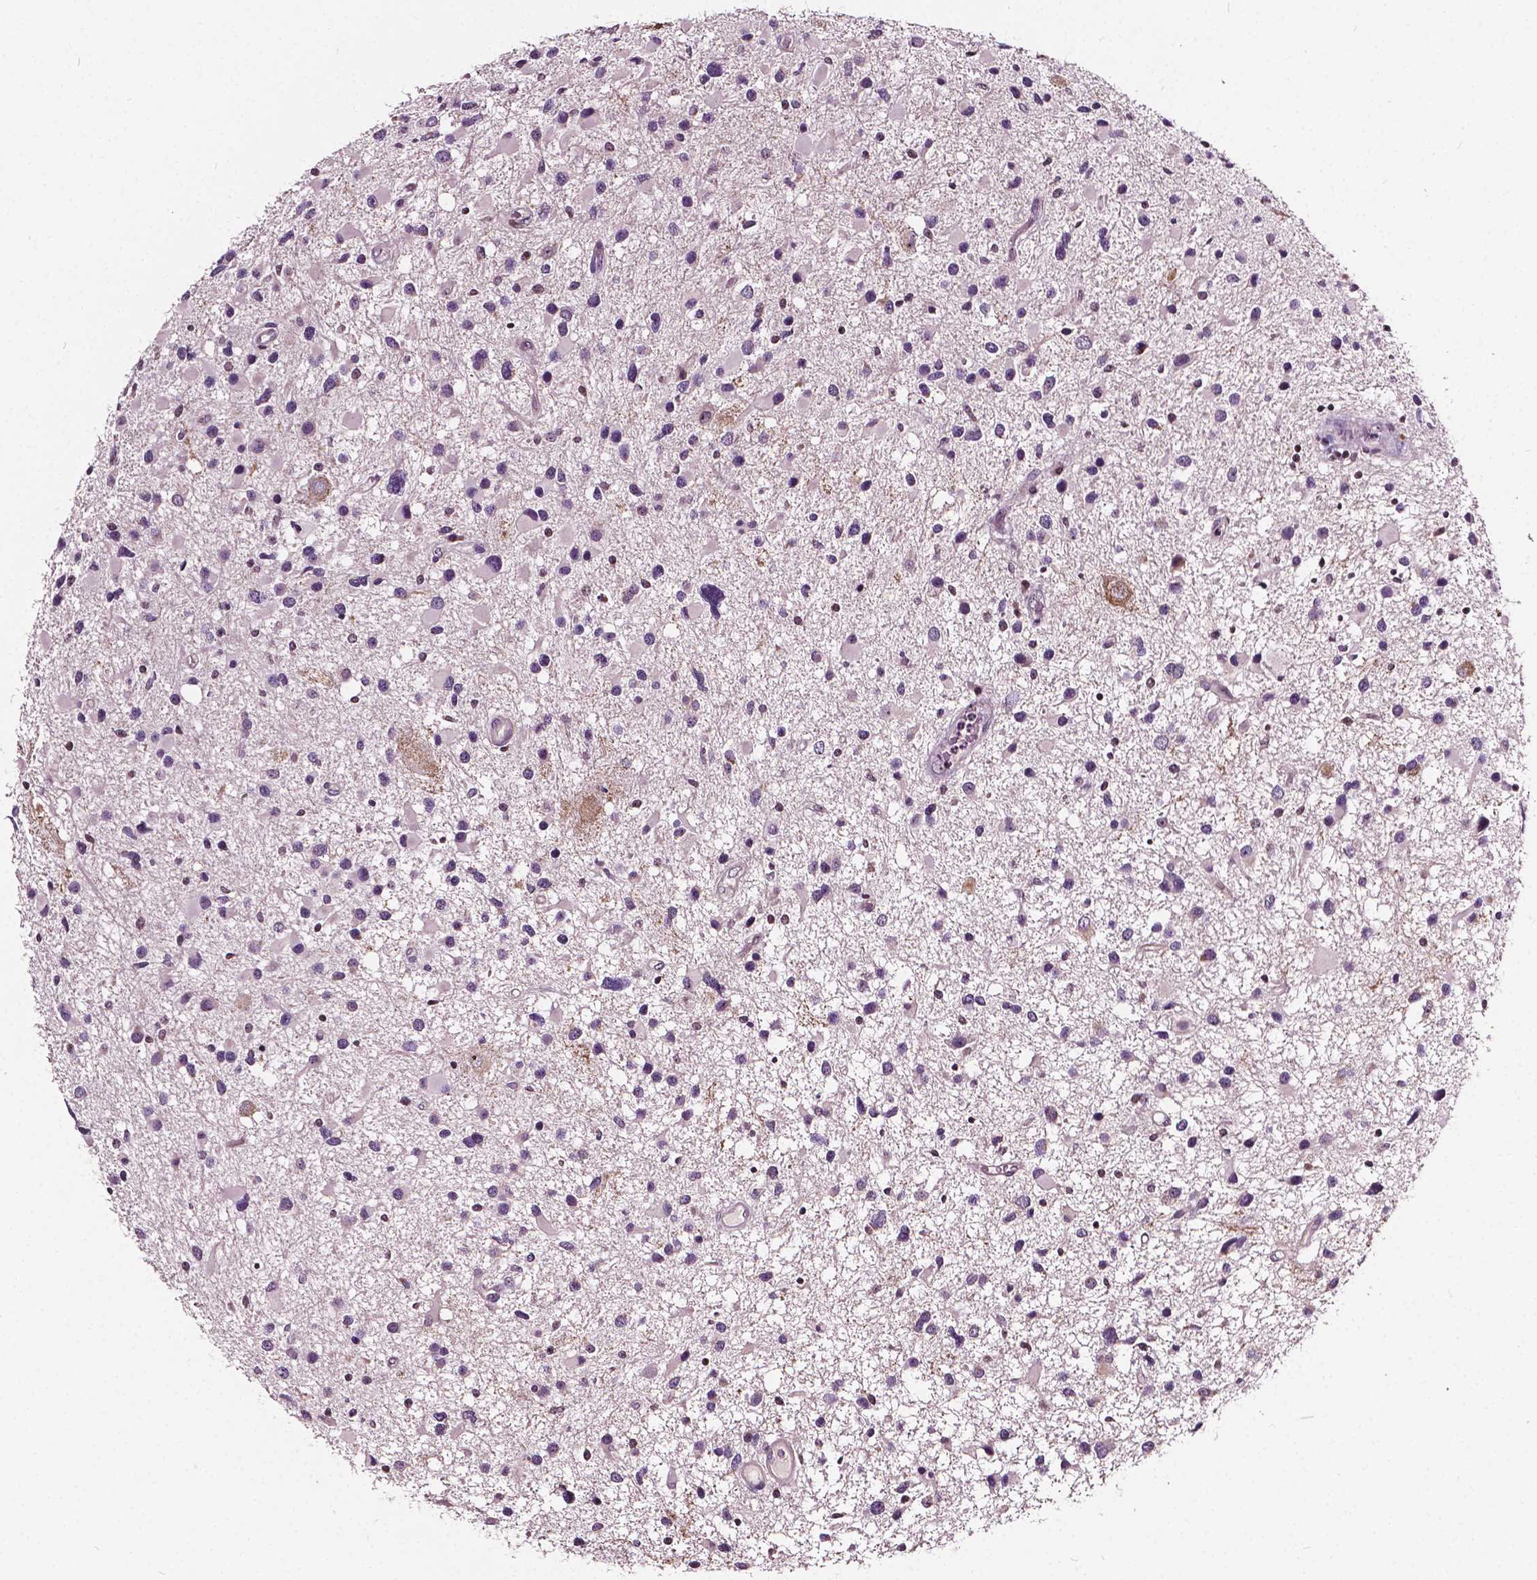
{"staining": {"intensity": "negative", "quantity": "none", "location": "none"}, "tissue": "glioma", "cell_type": "Tumor cells", "image_type": "cancer", "snomed": [{"axis": "morphology", "description": "Glioma, malignant, Low grade"}, {"axis": "topography", "description": "Brain"}], "caption": "Immunohistochemical staining of human malignant low-grade glioma reveals no significant positivity in tumor cells.", "gene": "ODF3L2", "patient": {"sex": "female", "age": 32}}